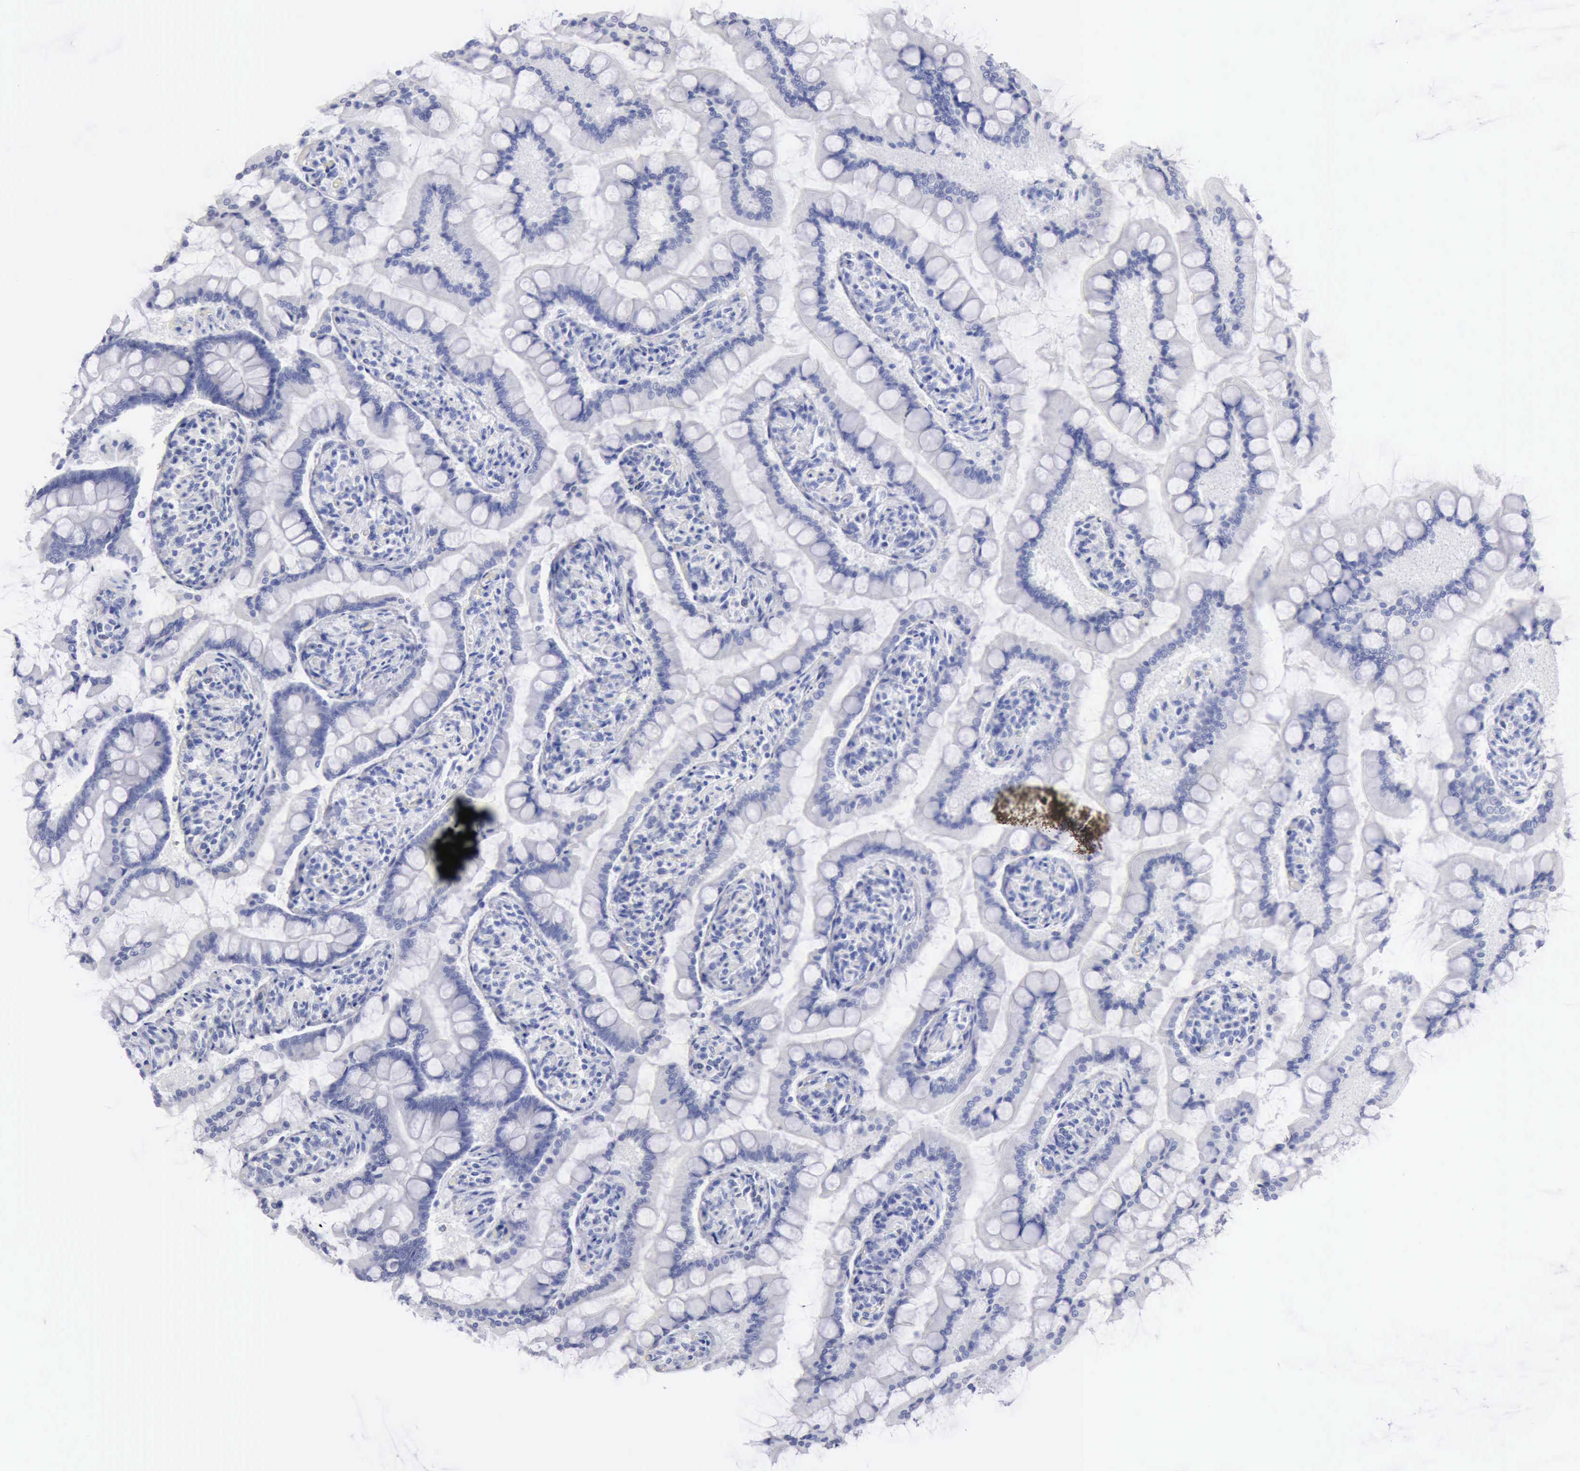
{"staining": {"intensity": "moderate", "quantity": "<25%", "location": "cytoplasmic/membranous"}, "tissue": "small intestine", "cell_type": "Glandular cells", "image_type": "normal", "snomed": [{"axis": "morphology", "description": "Normal tissue, NOS"}, {"axis": "topography", "description": "Small intestine"}], "caption": "High-magnification brightfield microscopy of normal small intestine stained with DAB (brown) and counterstained with hematoxylin (blue). glandular cells exhibit moderate cytoplasmic/membranous staining is present in about<25% of cells.", "gene": "ANGEL1", "patient": {"sex": "male", "age": 41}}